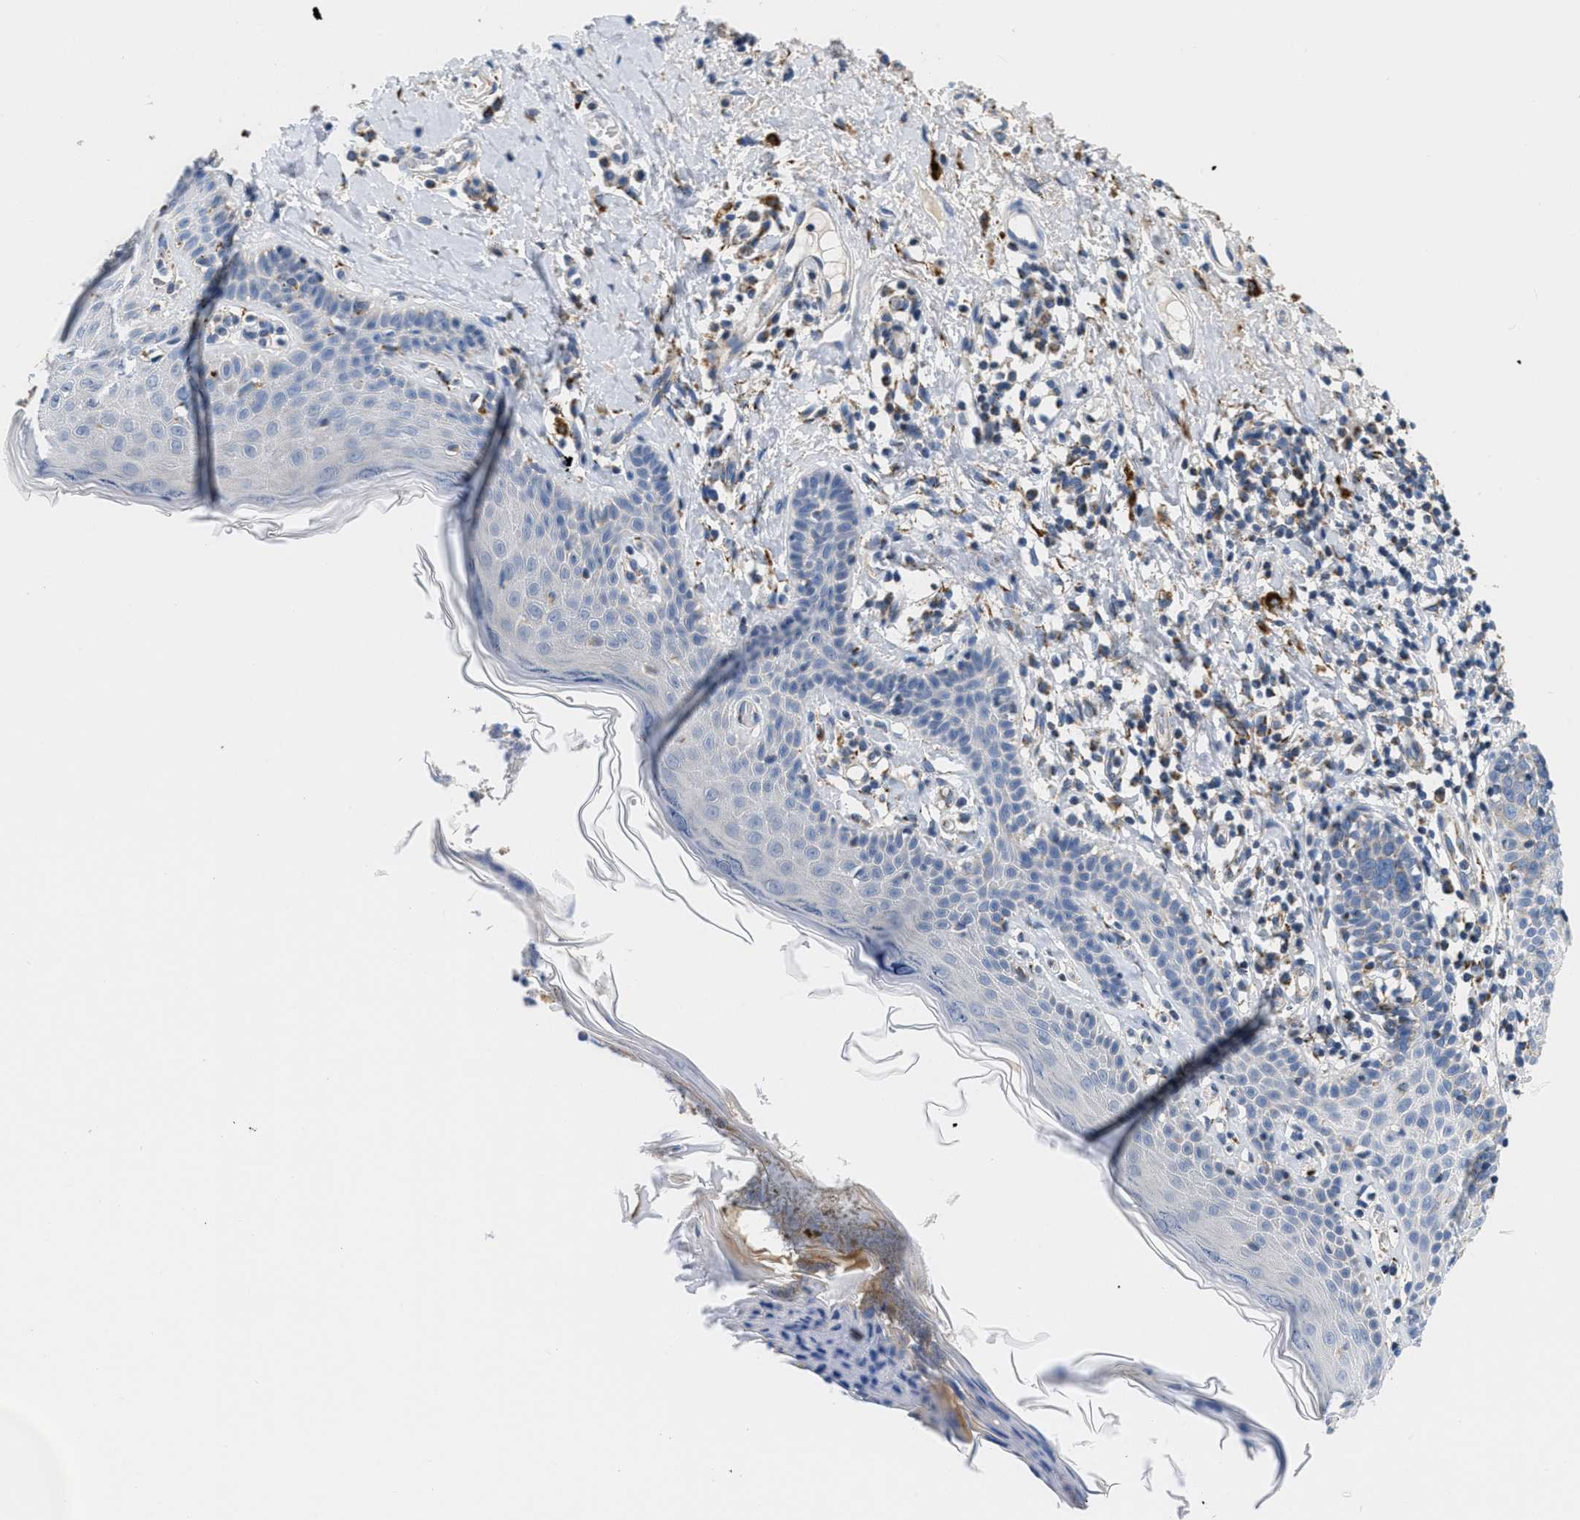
{"staining": {"intensity": "weak", "quantity": "25%-75%", "location": "cytoplasmic/membranous"}, "tissue": "skin cancer", "cell_type": "Tumor cells", "image_type": "cancer", "snomed": [{"axis": "morphology", "description": "Squamous cell carcinoma in situ, NOS"}, {"axis": "morphology", "description": "Squamous cell carcinoma, NOS"}, {"axis": "topography", "description": "Skin"}], "caption": "Skin squamous cell carcinoma stained with immunohistochemistry displays weak cytoplasmic/membranous staining in about 25%-75% of tumor cells. (DAB (3,3'-diaminobenzidine) IHC, brown staining for protein, blue staining for nuclei).", "gene": "KCNJ5", "patient": {"sex": "male", "age": 93}}